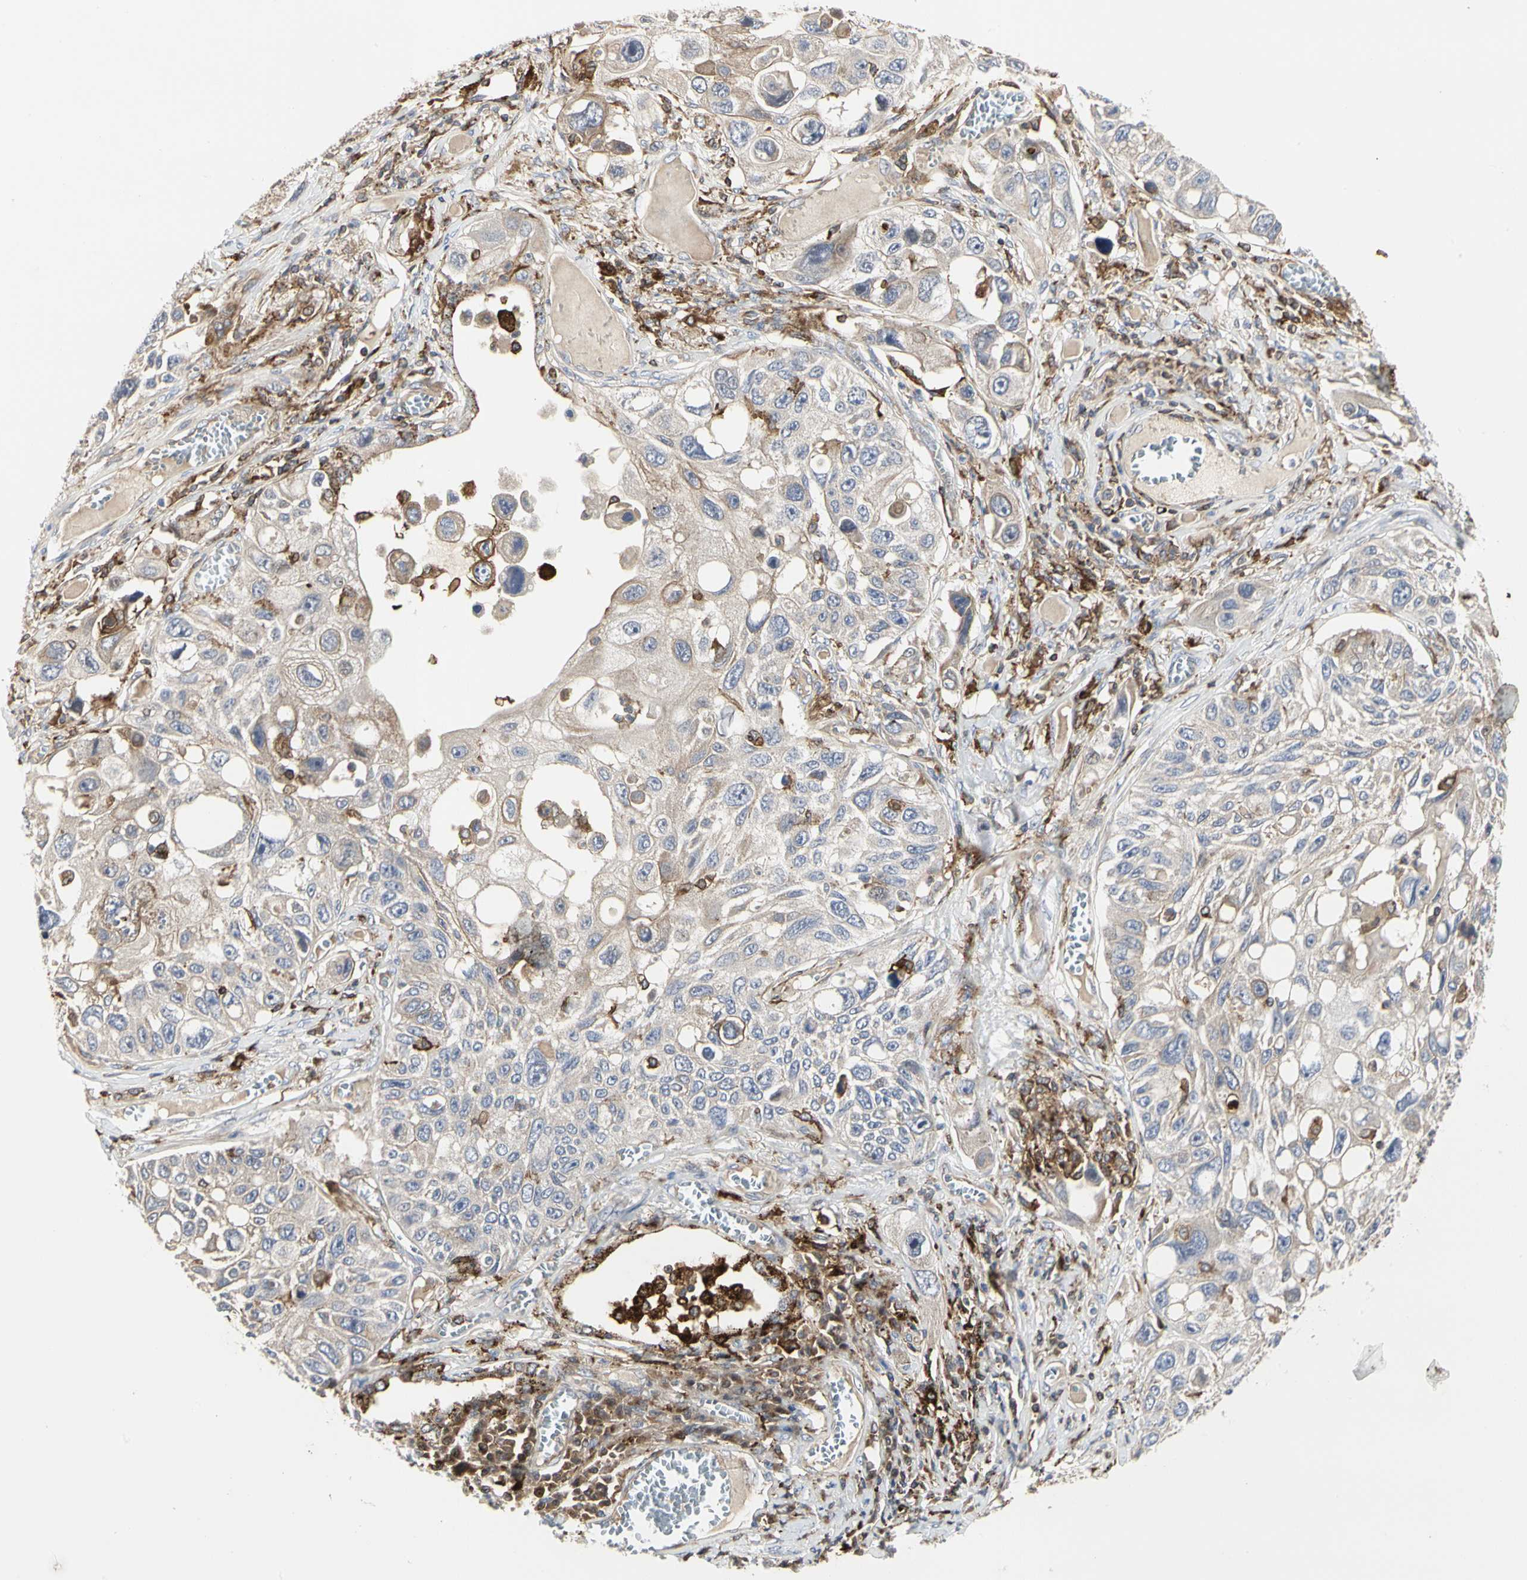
{"staining": {"intensity": "weak", "quantity": "<25%", "location": "cytoplasmic/membranous"}, "tissue": "lung cancer", "cell_type": "Tumor cells", "image_type": "cancer", "snomed": [{"axis": "morphology", "description": "Squamous cell carcinoma, NOS"}, {"axis": "topography", "description": "Lung"}], "caption": "Immunohistochemistry histopathology image of squamous cell carcinoma (lung) stained for a protein (brown), which exhibits no positivity in tumor cells.", "gene": "NAPG", "patient": {"sex": "male", "age": 71}}